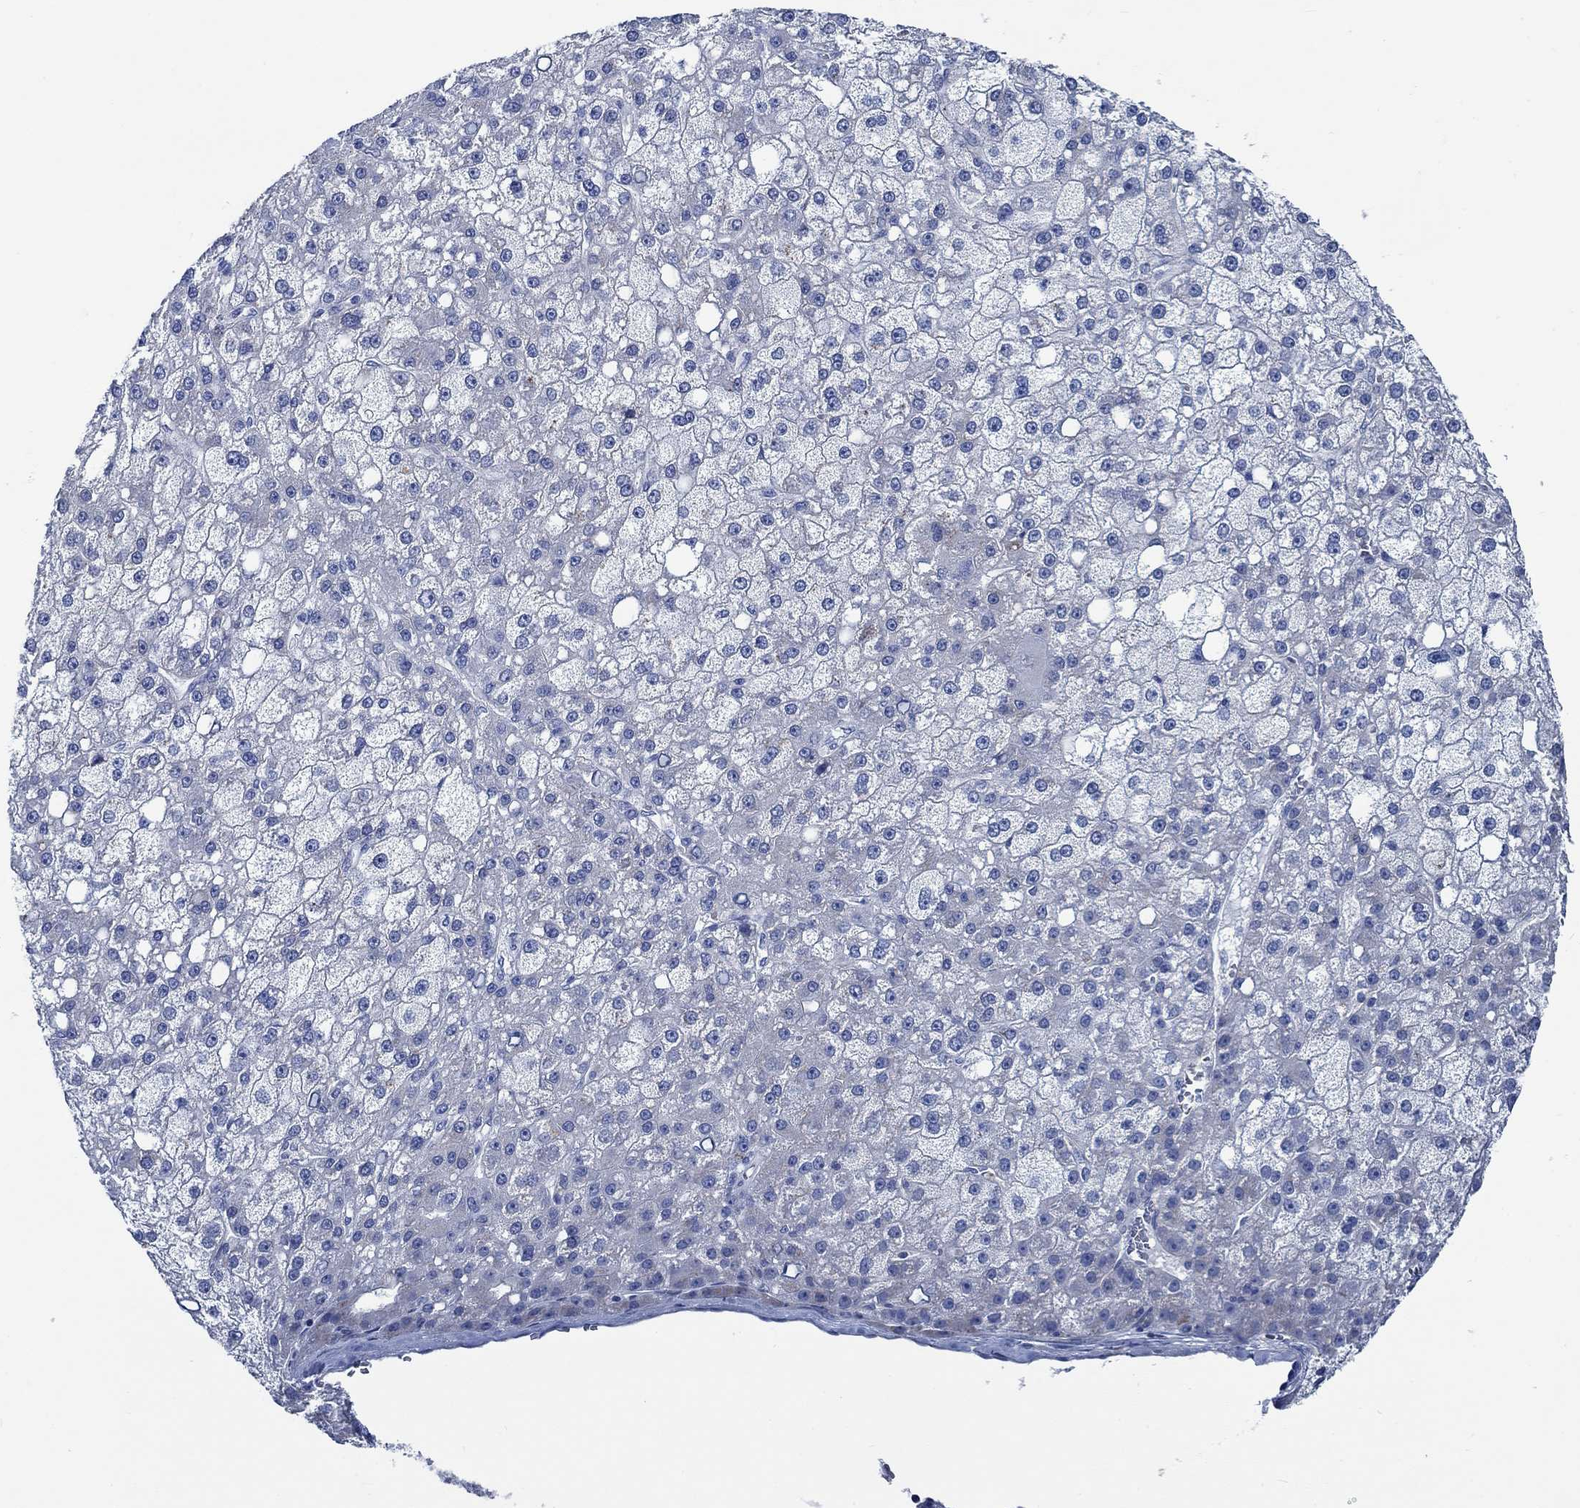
{"staining": {"intensity": "negative", "quantity": "none", "location": "none"}, "tissue": "liver cancer", "cell_type": "Tumor cells", "image_type": "cancer", "snomed": [{"axis": "morphology", "description": "Carcinoma, Hepatocellular, NOS"}, {"axis": "topography", "description": "Liver"}], "caption": "Immunohistochemical staining of human liver hepatocellular carcinoma demonstrates no significant expression in tumor cells.", "gene": "SVEP1", "patient": {"sex": "male", "age": 67}}